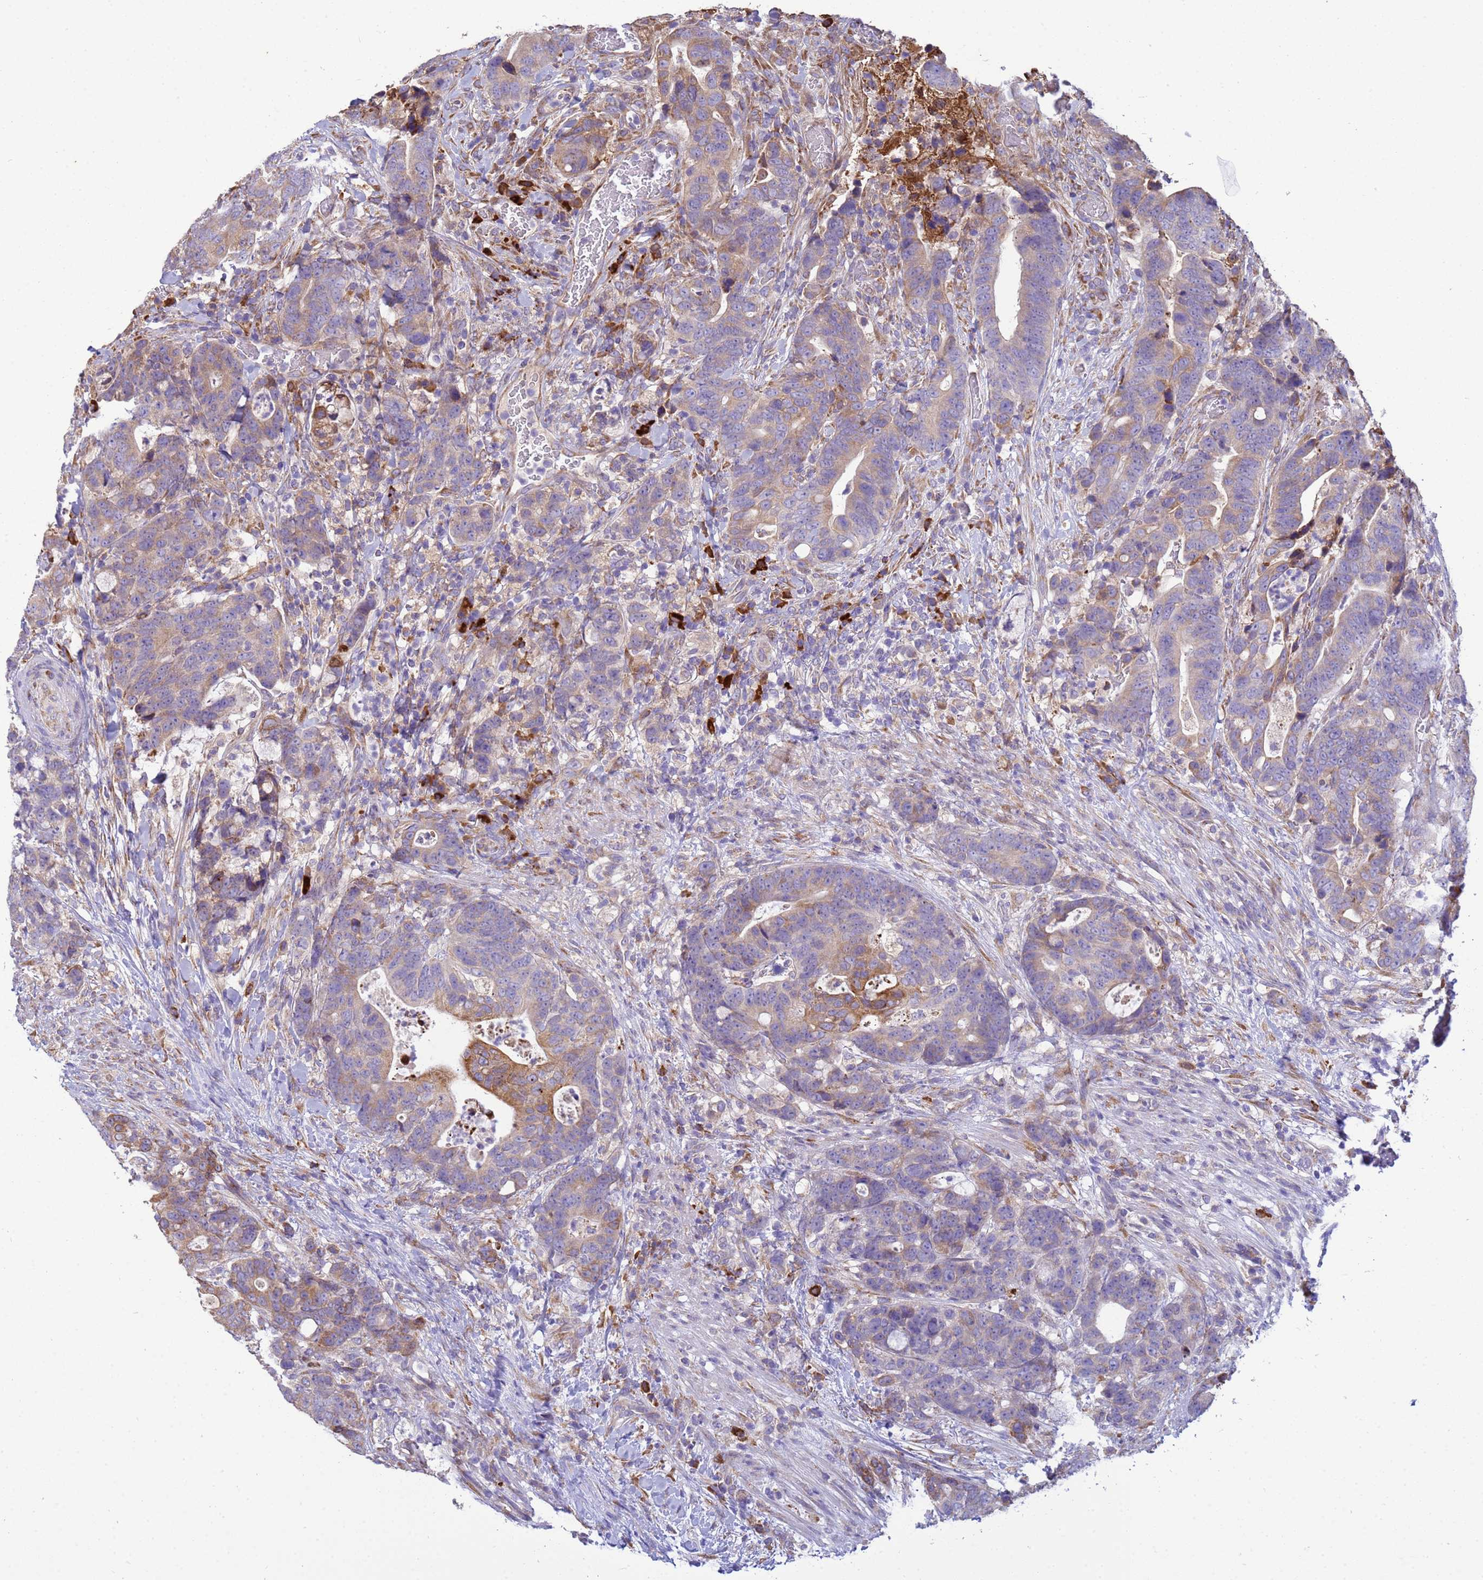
{"staining": {"intensity": "moderate", "quantity": "<25%", "location": "cytoplasmic/membranous"}, "tissue": "colorectal cancer", "cell_type": "Tumor cells", "image_type": "cancer", "snomed": [{"axis": "morphology", "description": "Adenocarcinoma, NOS"}, {"axis": "topography", "description": "Colon"}], "caption": "Protein staining by IHC demonstrates moderate cytoplasmic/membranous expression in about <25% of tumor cells in adenocarcinoma (colorectal).", "gene": "THAP5", "patient": {"sex": "female", "age": 82}}